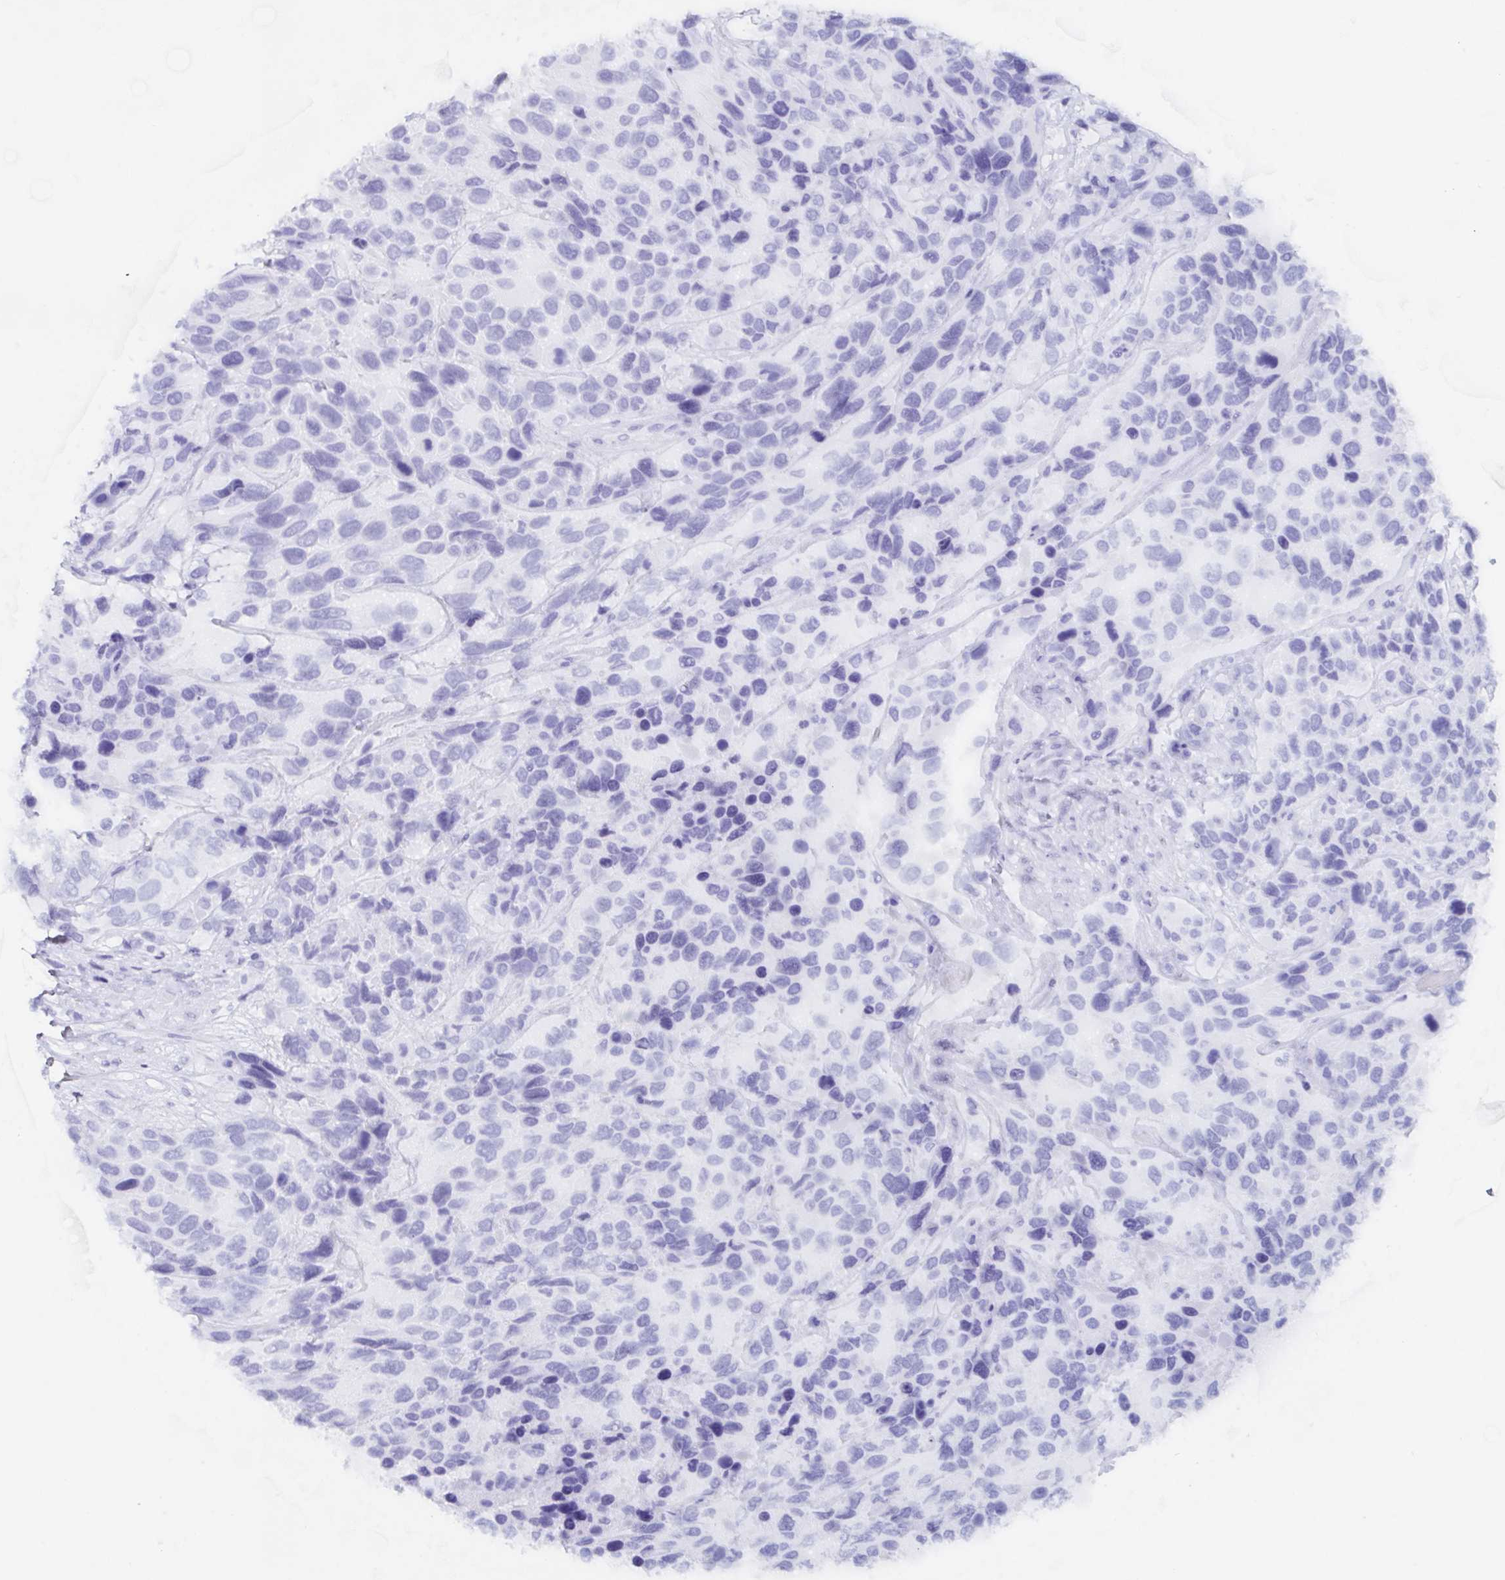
{"staining": {"intensity": "negative", "quantity": "none", "location": "none"}, "tissue": "urothelial cancer", "cell_type": "Tumor cells", "image_type": "cancer", "snomed": [{"axis": "morphology", "description": "Urothelial carcinoma, High grade"}, {"axis": "topography", "description": "Urinary bladder"}], "caption": "Tumor cells show no significant protein expression in urothelial carcinoma (high-grade).", "gene": "POU2F3", "patient": {"sex": "female", "age": 70}}